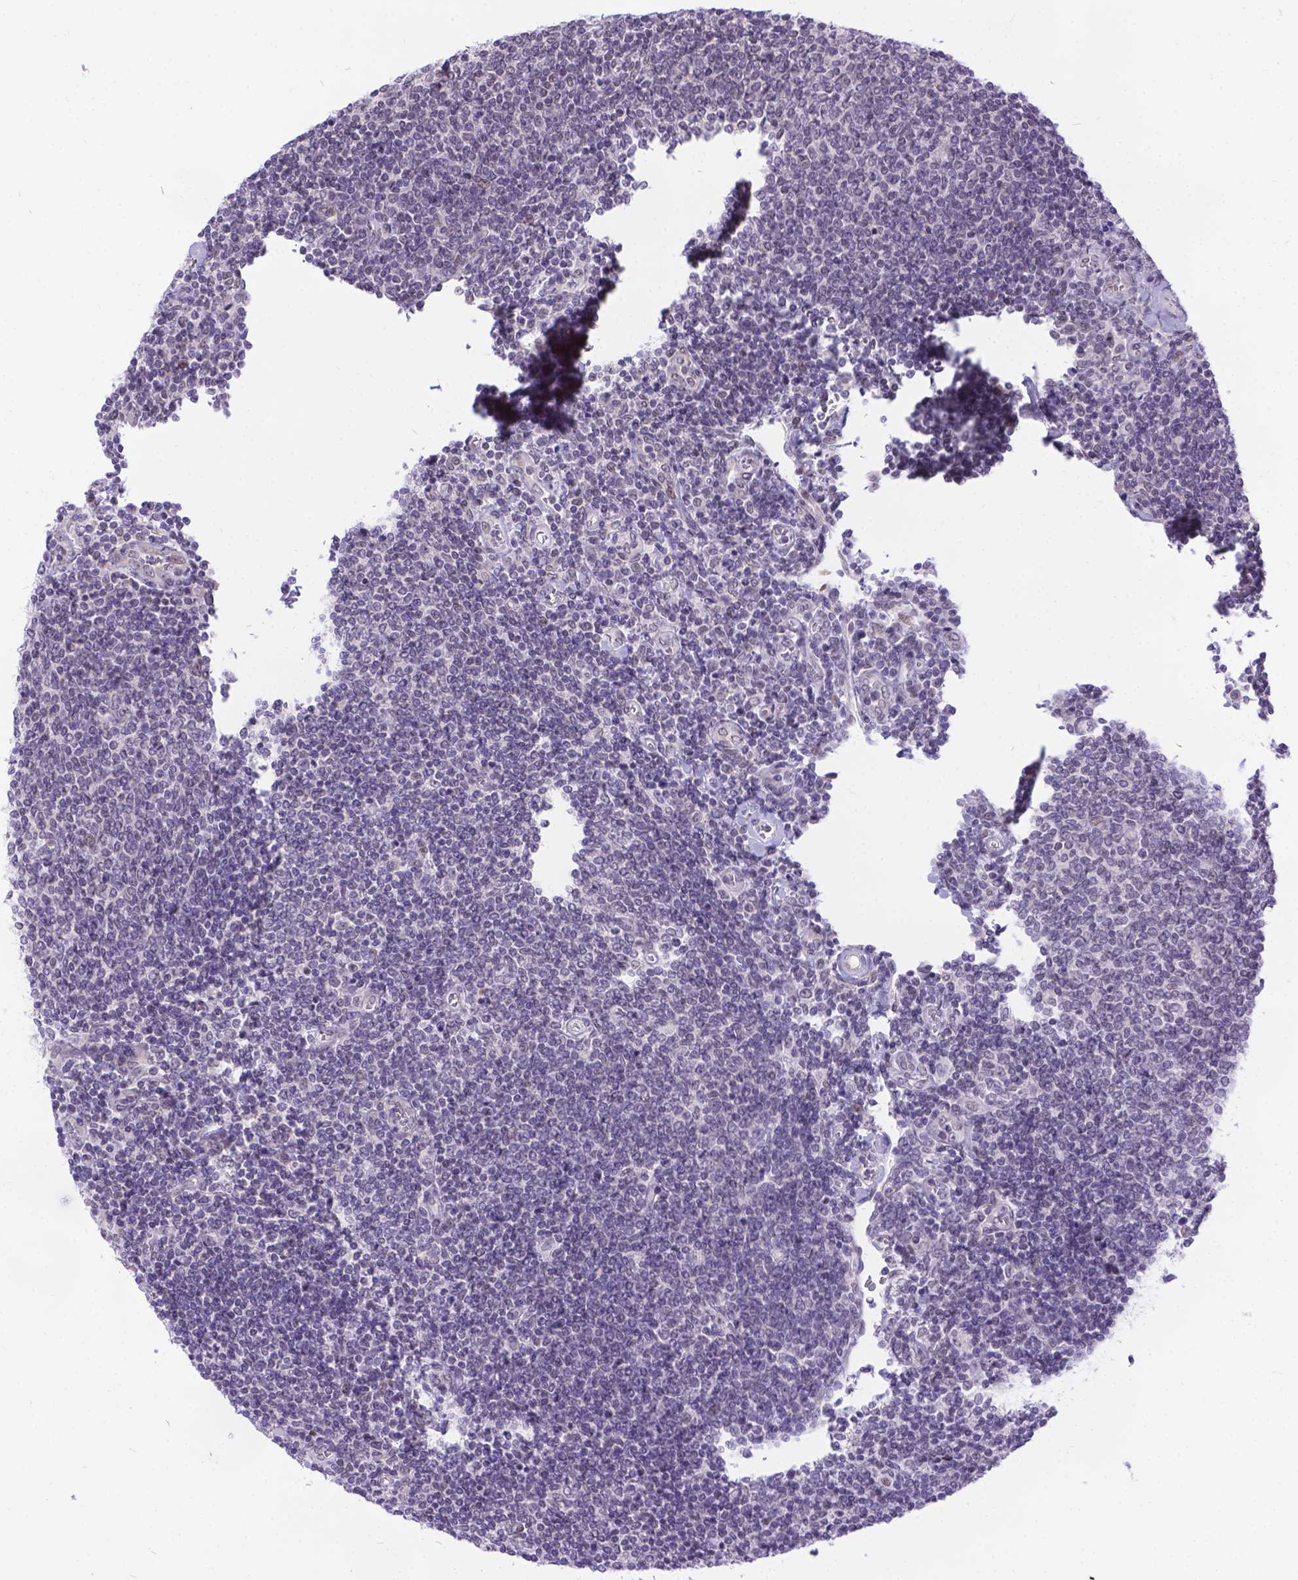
{"staining": {"intensity": "weak", "quantity": "<25%", "location": "nuclear"}, "tissue": "lymphoma", "cell_type": "Tumor cells", "image_type": "cancer", "snomed": [{"axis": "morphology", "description": "Malignant lymphoma, non-Hodgkin's type, Low grade"}, {"axis": "topography", "description": "Lymph node"}], "caption": "High power microscopy histopathology image of an immunohistochemistry histopathology image of lymphoma, revealing no significant positivity in tumor cells.", "gene": "FAM124B", "patient": {"sex": "male", "age": 52}}